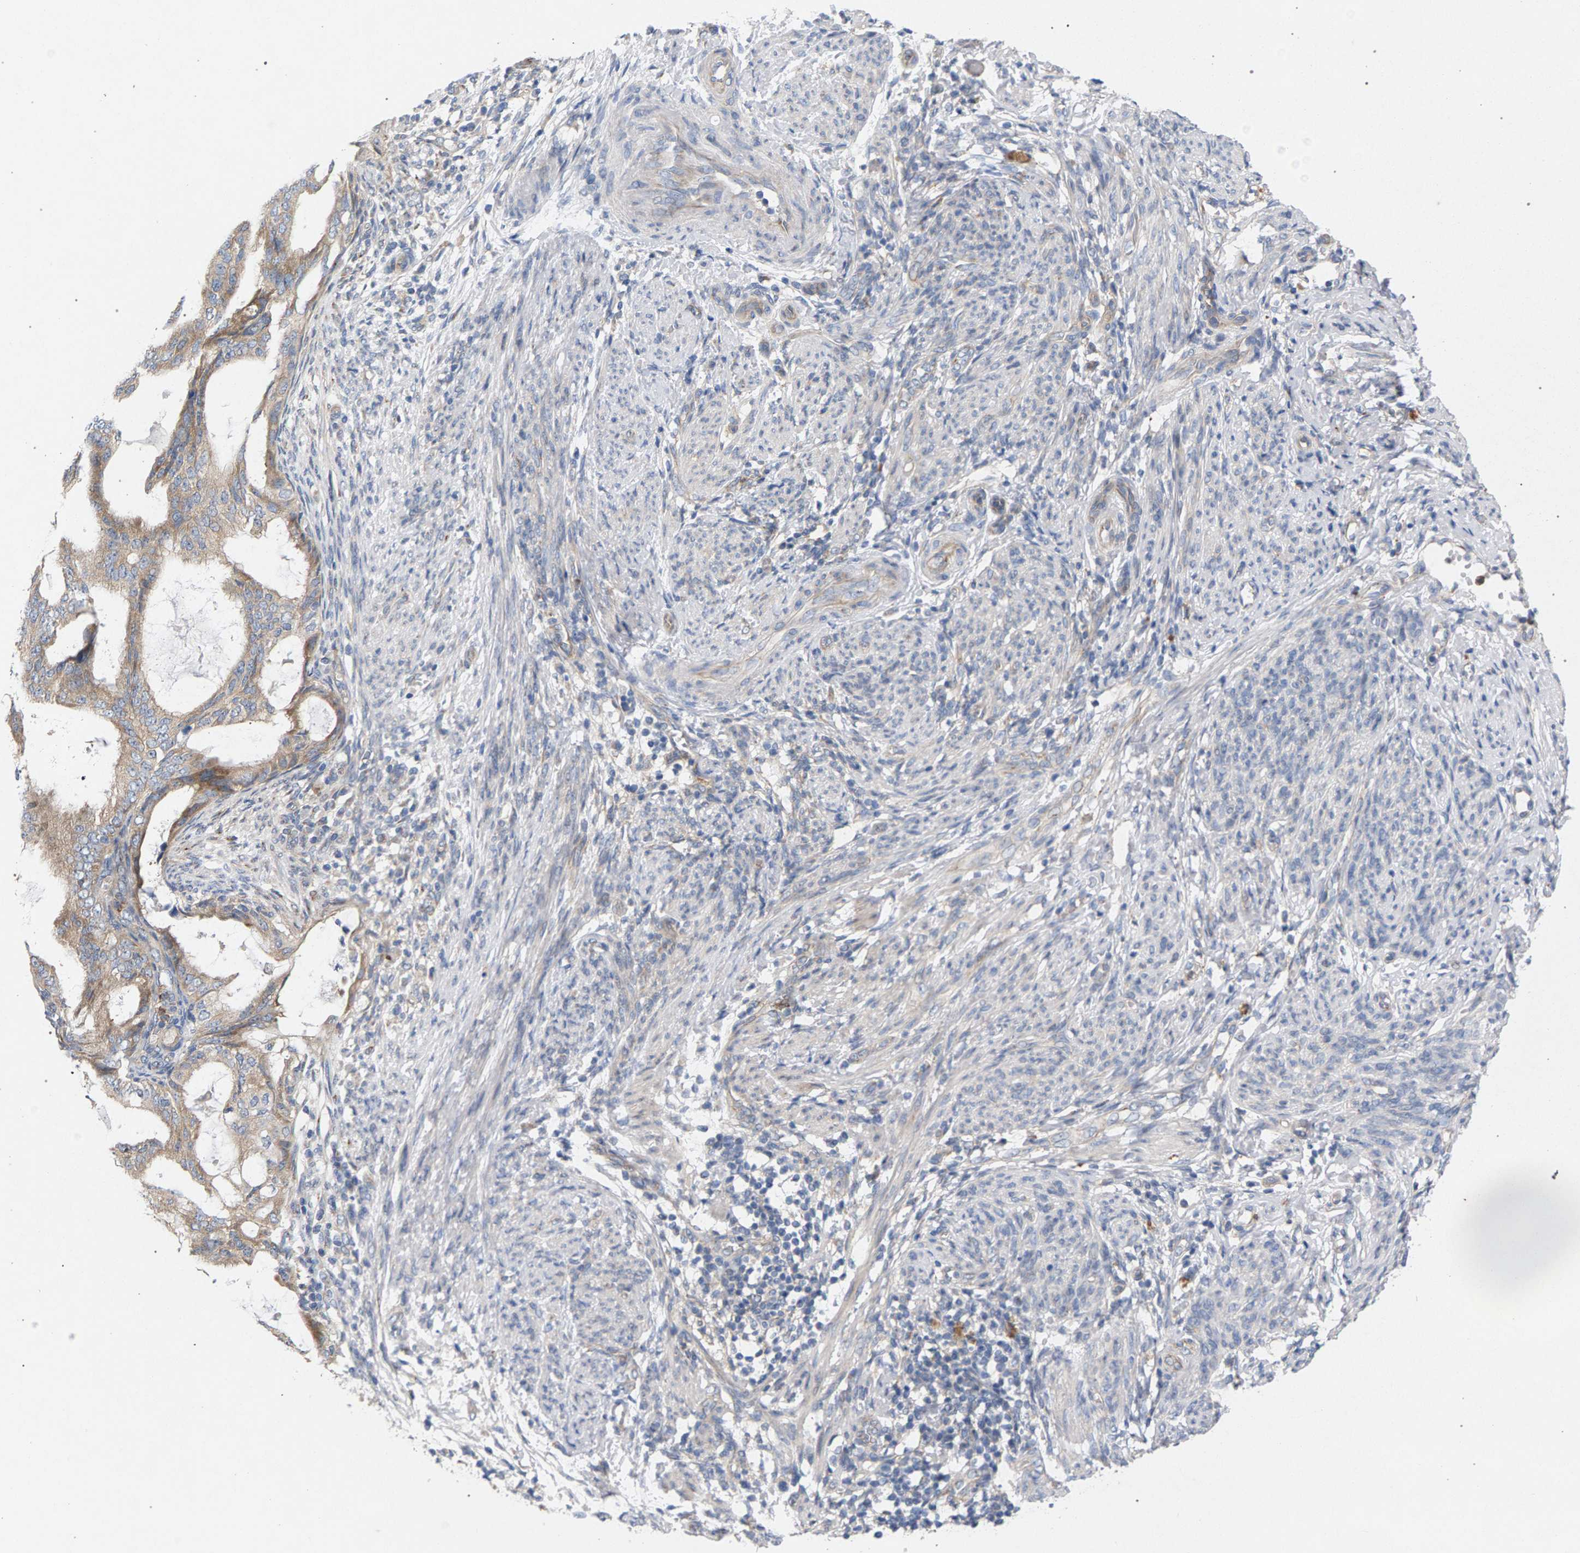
{"staining": {"intensity": "moderate", "quantity": ">75%", "location": "cytoplasmic/membranous"}, "tissue": "endometrial cancer", "cell_type": "Tumor cells", "image_type": "cancer", "snomed": [{"axis": "morphology", "description": "Adenocarcinoma, NOS"}, {"axis": "topography", "description": "Endometrium"}], "caption": "This histopathology image displays endometrial adenocarcinoma stained with immunohistochemistry to label a protein in brown. The cytoplasmic/membranous of tumor cells show moderate positivity for the protein. Nuclei are counter-stained blue.", "gene": "MAMDC2", "patient": {"sex": "female", "age": 58}}